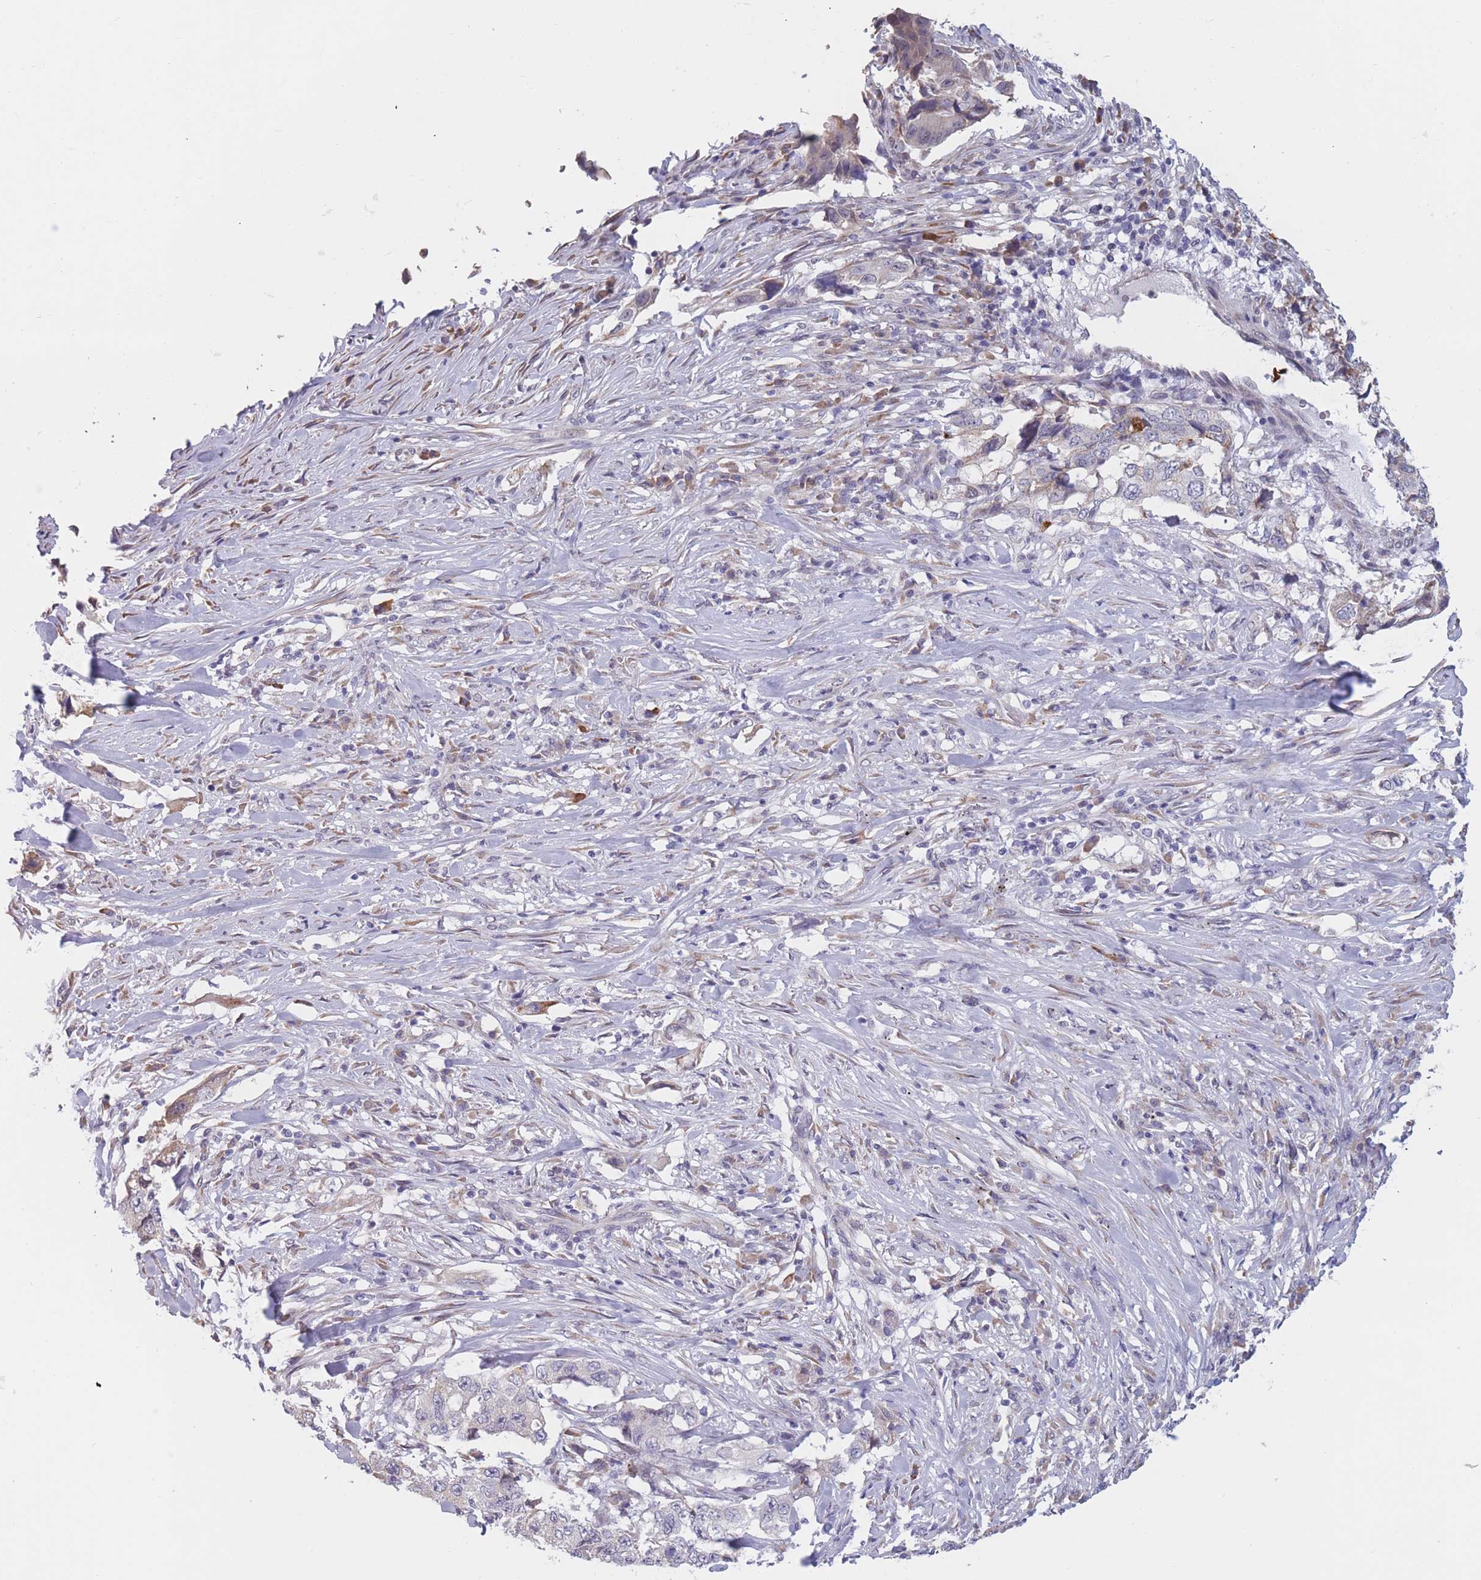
{"staining": {"intensity": "negative", "quantity": "none", "location": "none"}, "tissue": "lung cancer", "cell_type": "Tumor cells", "image_type": "cancer", "snomed": [{"axis": "morphology", "description": "Adenocarcinoma, NOS"}, {"axis": "topography", "description": "Lung"}], "caption": "High magnification brightfield microscopy of adenocarcinoma (lung) stained with DAB (brown) and counterstained with hematoxylin (blue): tumor cells show no significant staining. (DAB IHC visualized using brightfield microscopy, high magnification).", "gene": "COL27A1", "patient": {"sex": "female", "age": 51}}